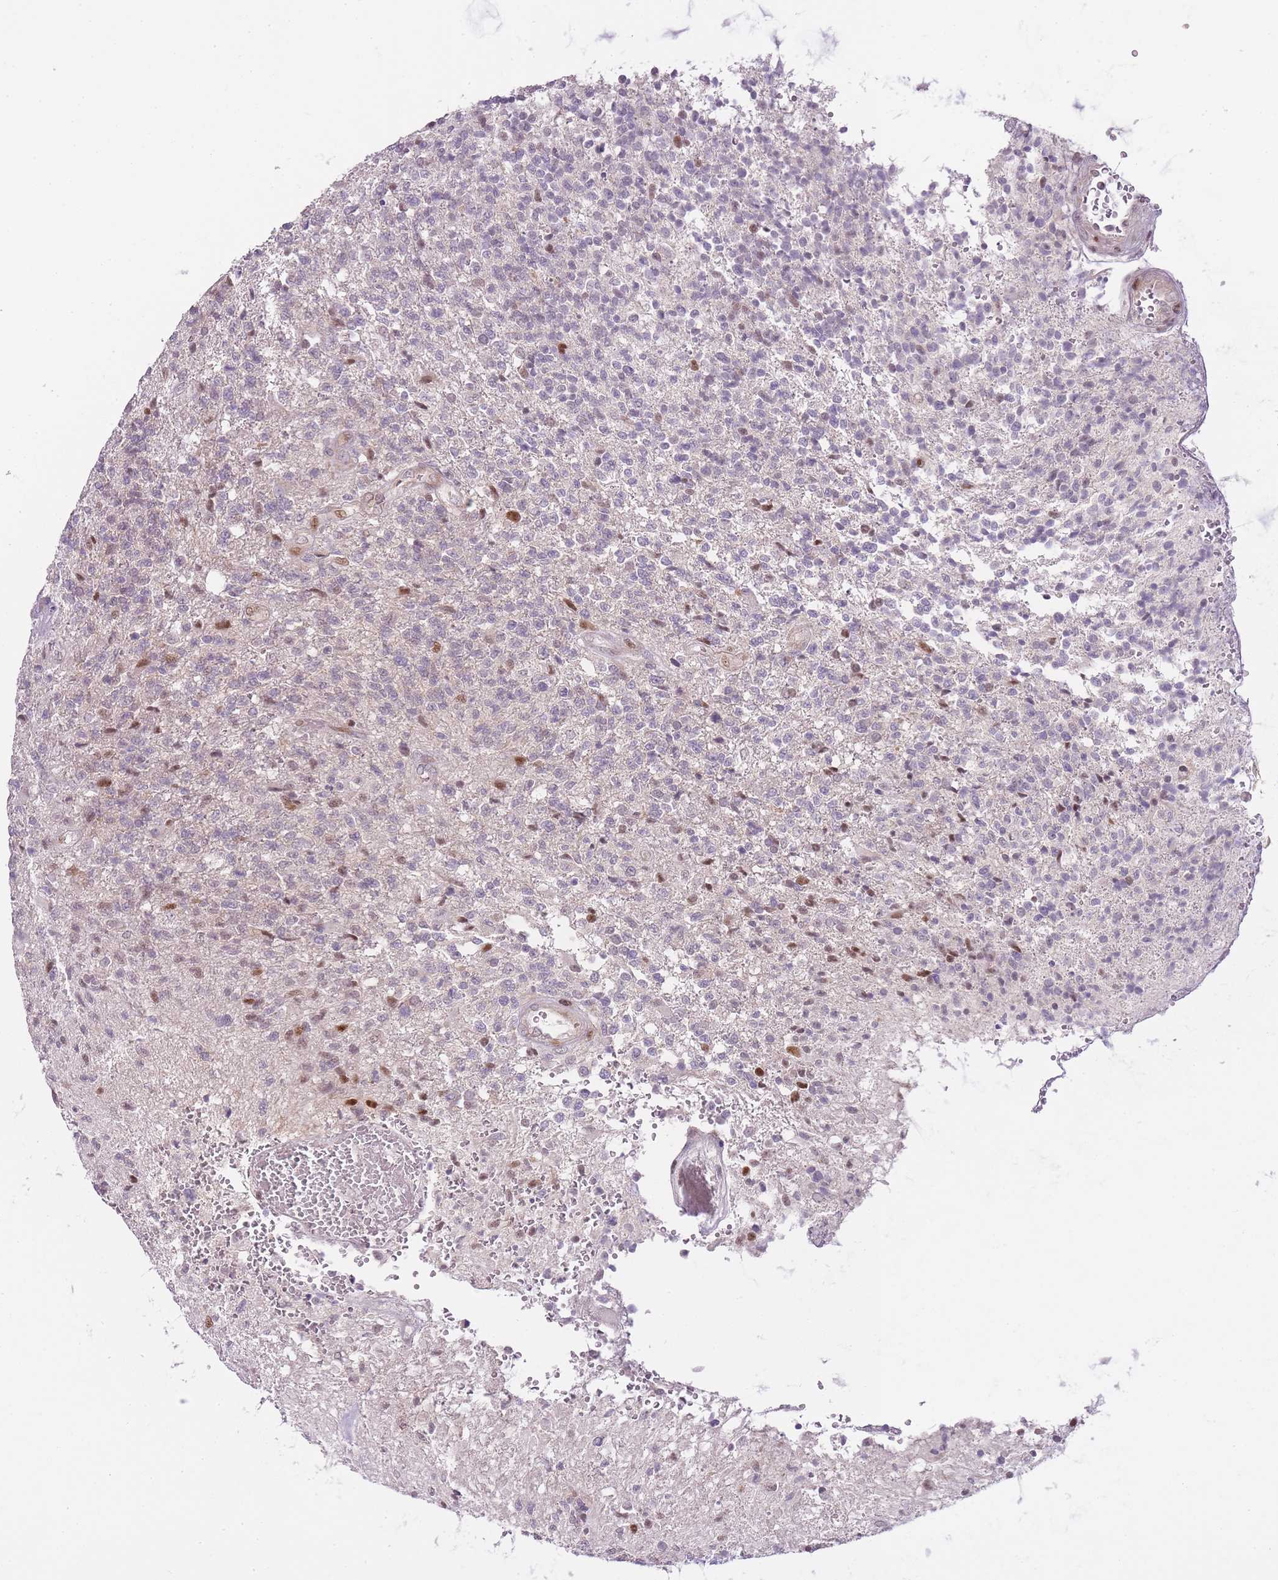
{"staining": {"intensity": "moderate", "quantity": "<25%", "location": "nuclear"}, "tissue": "glioma", "cell_type": "Tumor cells", "image_type": "cancer", "snomed": [{"axis": "morphology", "description": "Glioma, malignant, High grade"}, {"axis": "topography", "description": "Brain"}], "caption": "Immunohistochemical staining of malignant glioma (high-grade) demonstrates low levels of moderate nuclear staining in approximately <25% of tumor cells. (brown staining indicates protein expression, while blue staining denotes nuclei).", "gene": "OGG1", "patient": {"sex": "male", "age": 56}}